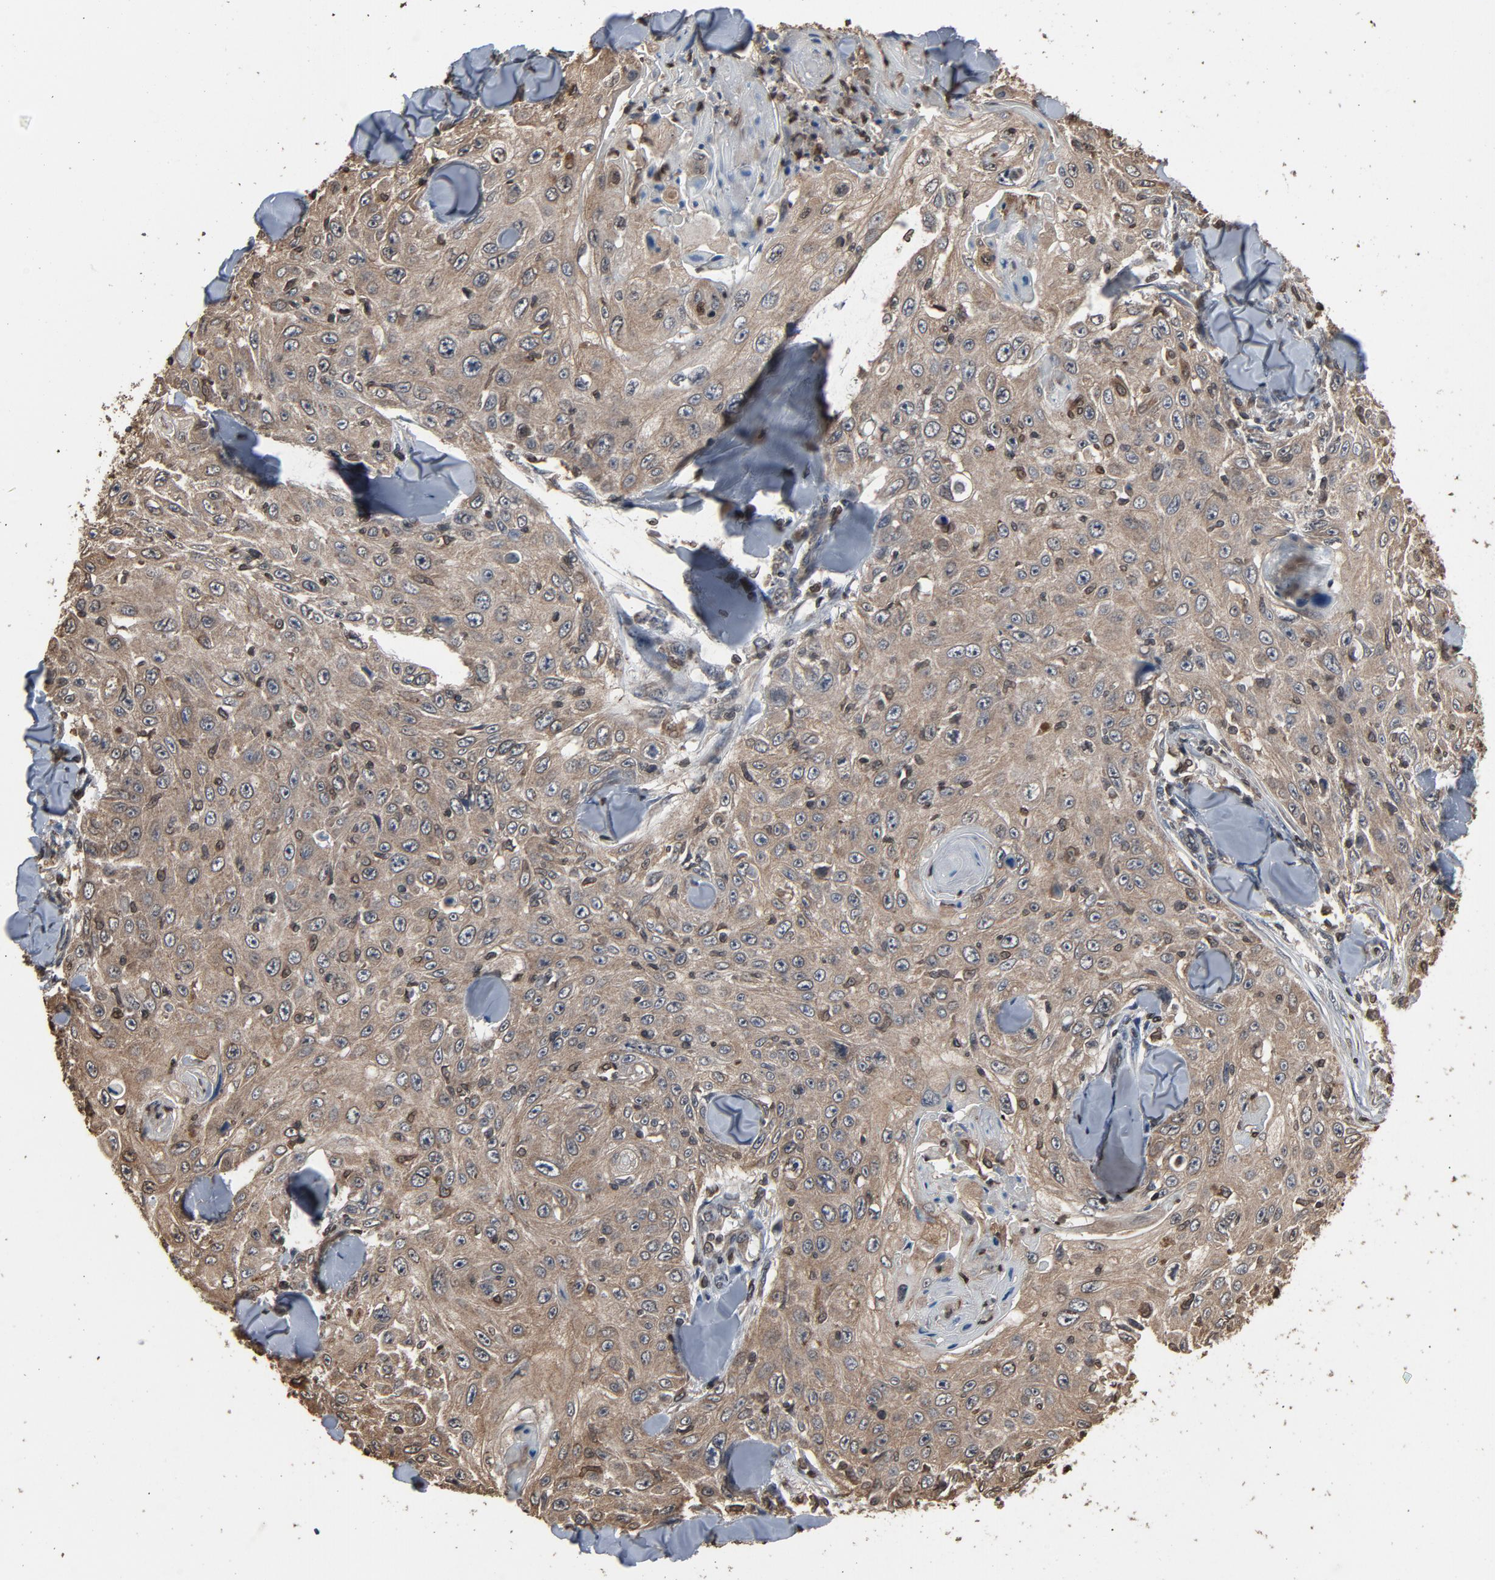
{"staining": {"intensity": "weak", "quantity": ">75%", "location": "cytoplasmic/membranous"}, "tissue": "skin cancer", "cell_type": "Tumor cells", "image_type": "cancer", "snomed": [{"axis": "morphology", "description": "Squamous cell carcinoma, NOS"}, {"axis": "topography", "description": "Skin"}], "caption": "Immunohistochemical staining of human skin cancer (squamous cell carcinoma) demonstrates low levels of weak cytoplasmic/membranous positivity in approximately >75% of tumor cells.", "gene": "UBE2D1", "patient": {"sex": "male", "age": 86}}